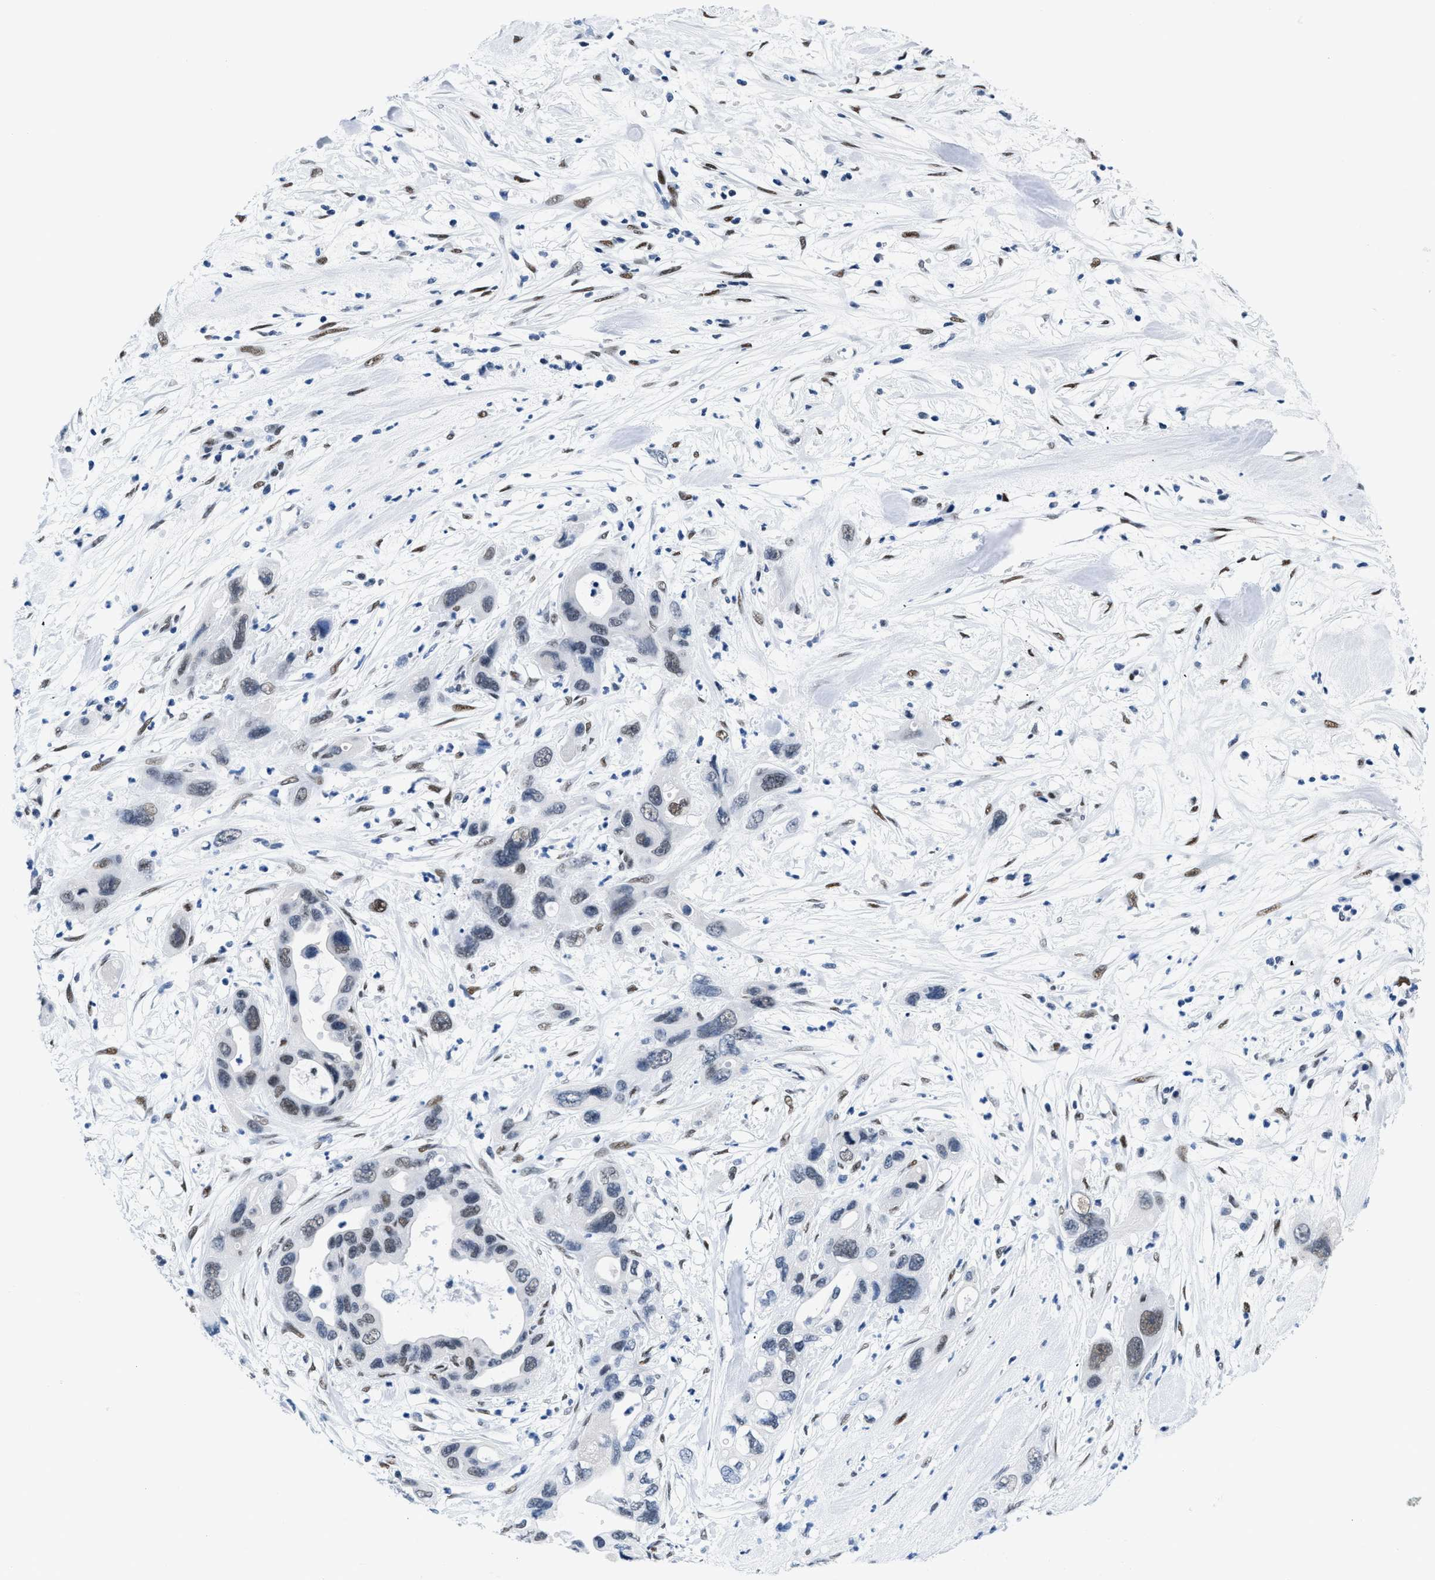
{"staining": {"intensity": "moderate", "quantity": "25%-75%", "location": "nuclear"}, "tissue": "pancreatic cancer", "cell_type": "Tumor cells", "image_type": "cancer", "snomed": [{"axis": "morphology", "description": "Adenocarcinoma, NOS"}, {"axis": "topography", "description": "Pancreas"}], "caption": "Pancreatic cancer was stained to show a protein in brown. There is medium levels of moderate nuclear expression in approximately 25%-75% of tumor cells.", "gene": "CTBP1", "patient": {"sex": "female", "age": 71}}